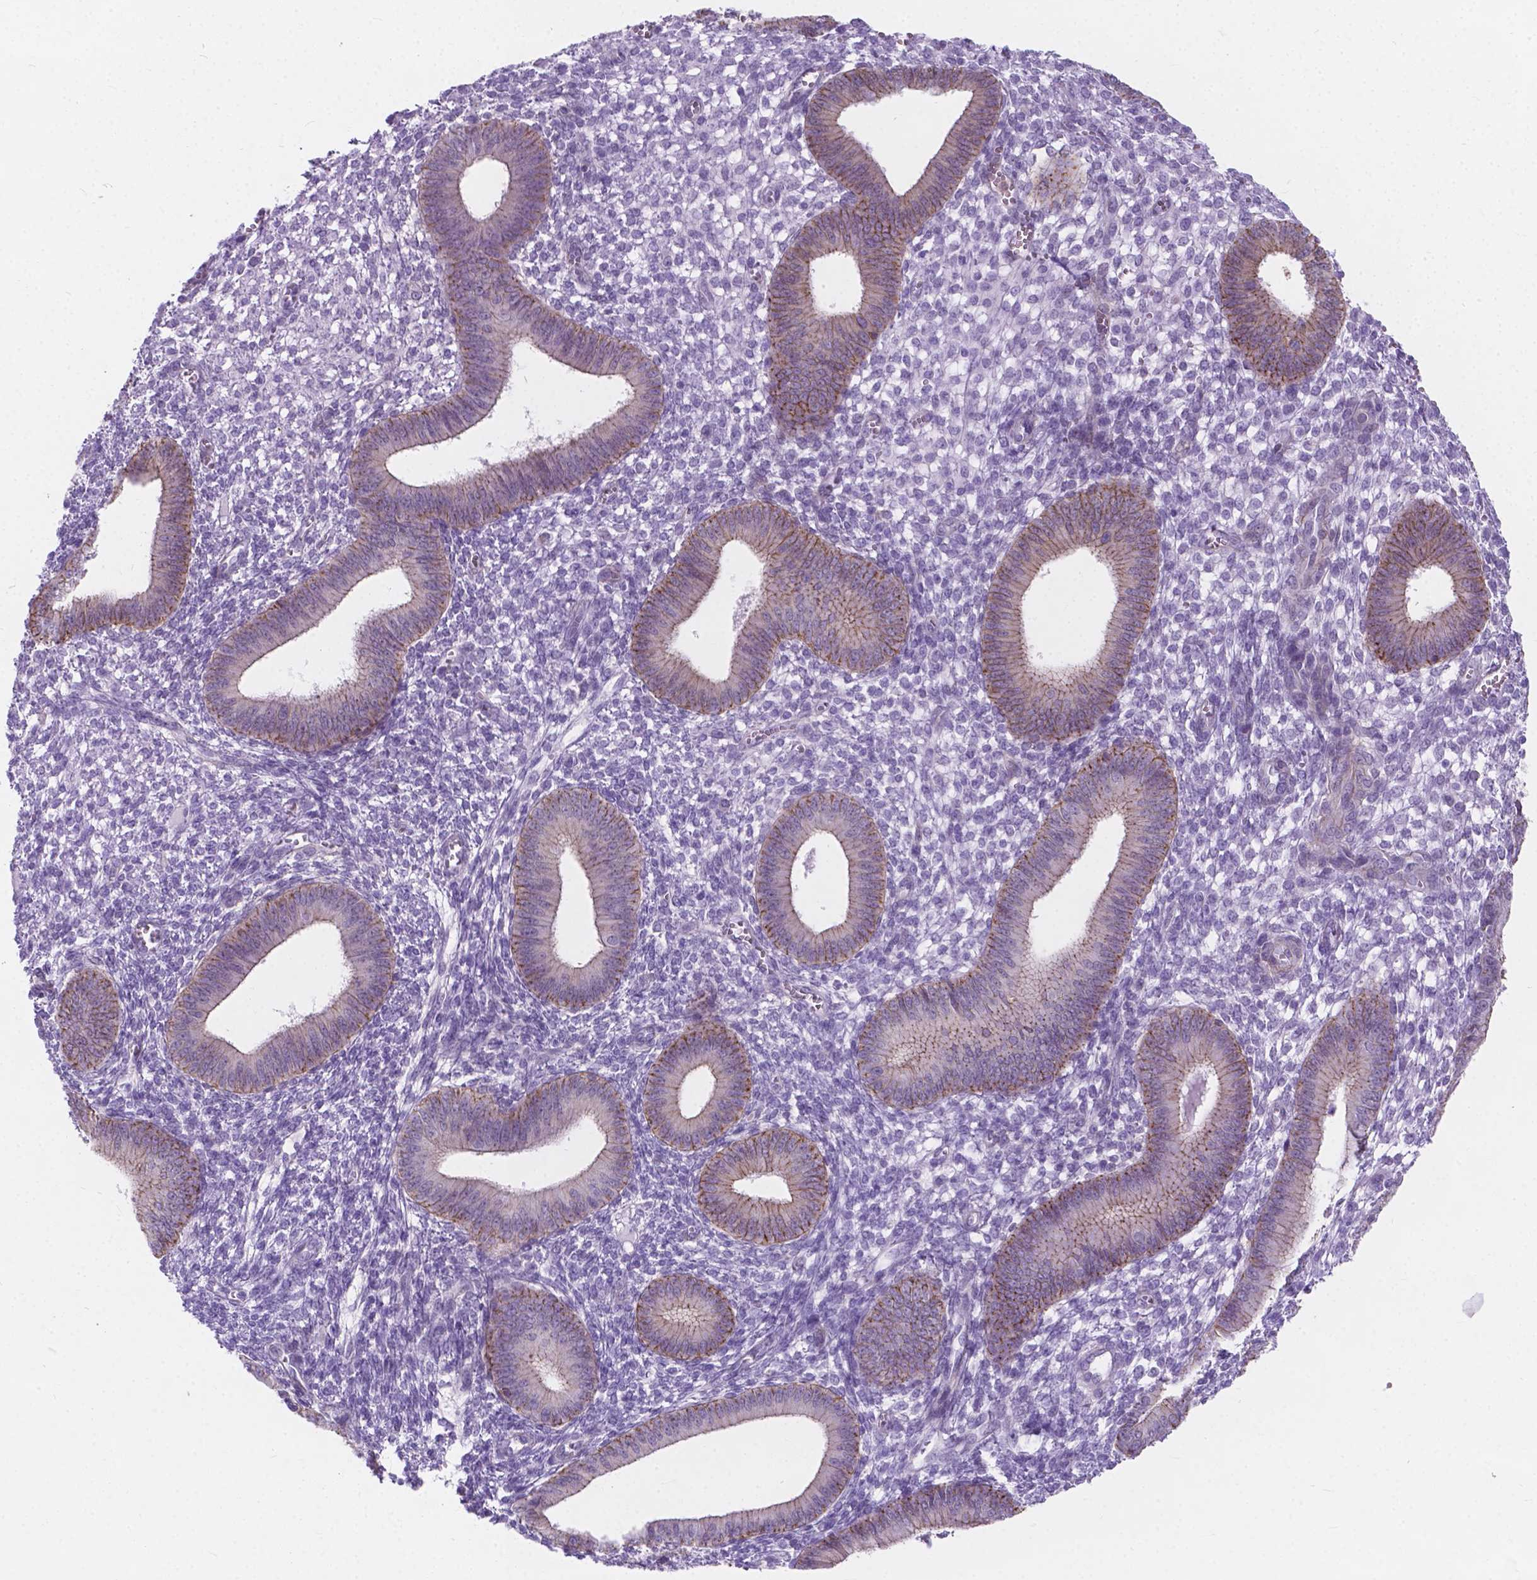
{"staining": {"intensity": "negative", "quantity": "none", "location": "none"}, "tissue": "endometrium", "cell_type": "Cells in endometrial stroma", "image_type": "normal", "snomed": [{"axis": "morphology", "description": "Normal tissue, NOS"}, {"axis": "topography", "description": "Endometrium"}], "caption": "IHC micrograph of unremarkable endometrium: endometrium stained with DAB reveals no significant protein positivity in cells in endometrial stroma.", "gene": "KIAA0040", "patient": {"sex": "female", "age": 42}}